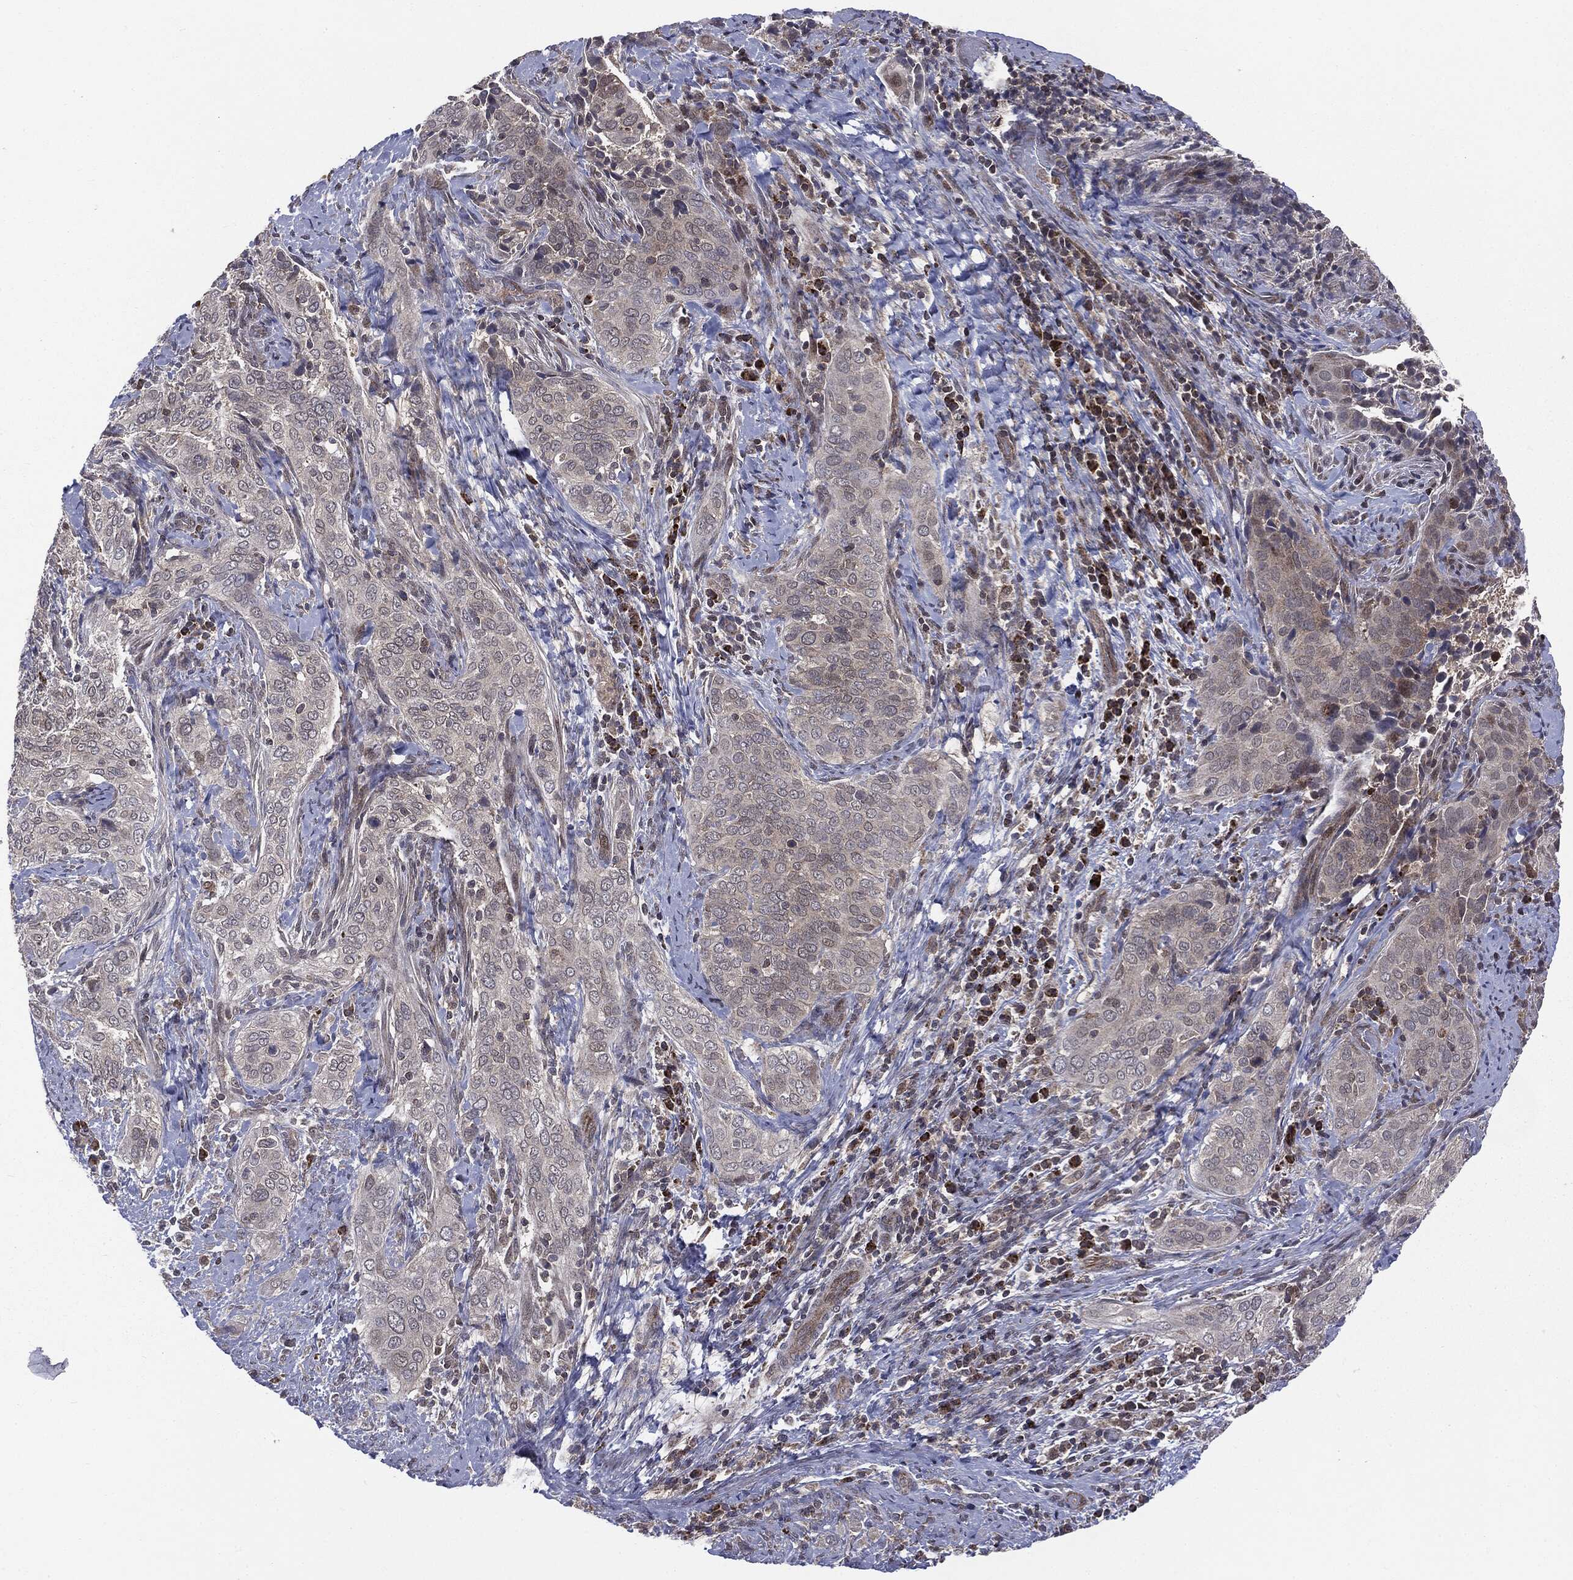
{"staining": {"intensity": "negative", "quantity": "none", "location": "none"}, "tissue": "cervical cancer", "cell_type": "Tumor cells", "image_type": "cancer", "snomed": [{"axis": "morphology", "description": "Squamous cell carcinoma, NOS"}, {"axis": "topography", "description": "Cervix"}], "caption": "There is no significant expression in tumor cells of cervical cancer (squamous cell carcinoma). (Immunohistochemistry (ihc), brightfield microscopy, high magnification).", "gene": "PTPA", "patient": {"sex": "female", "age": 38}}